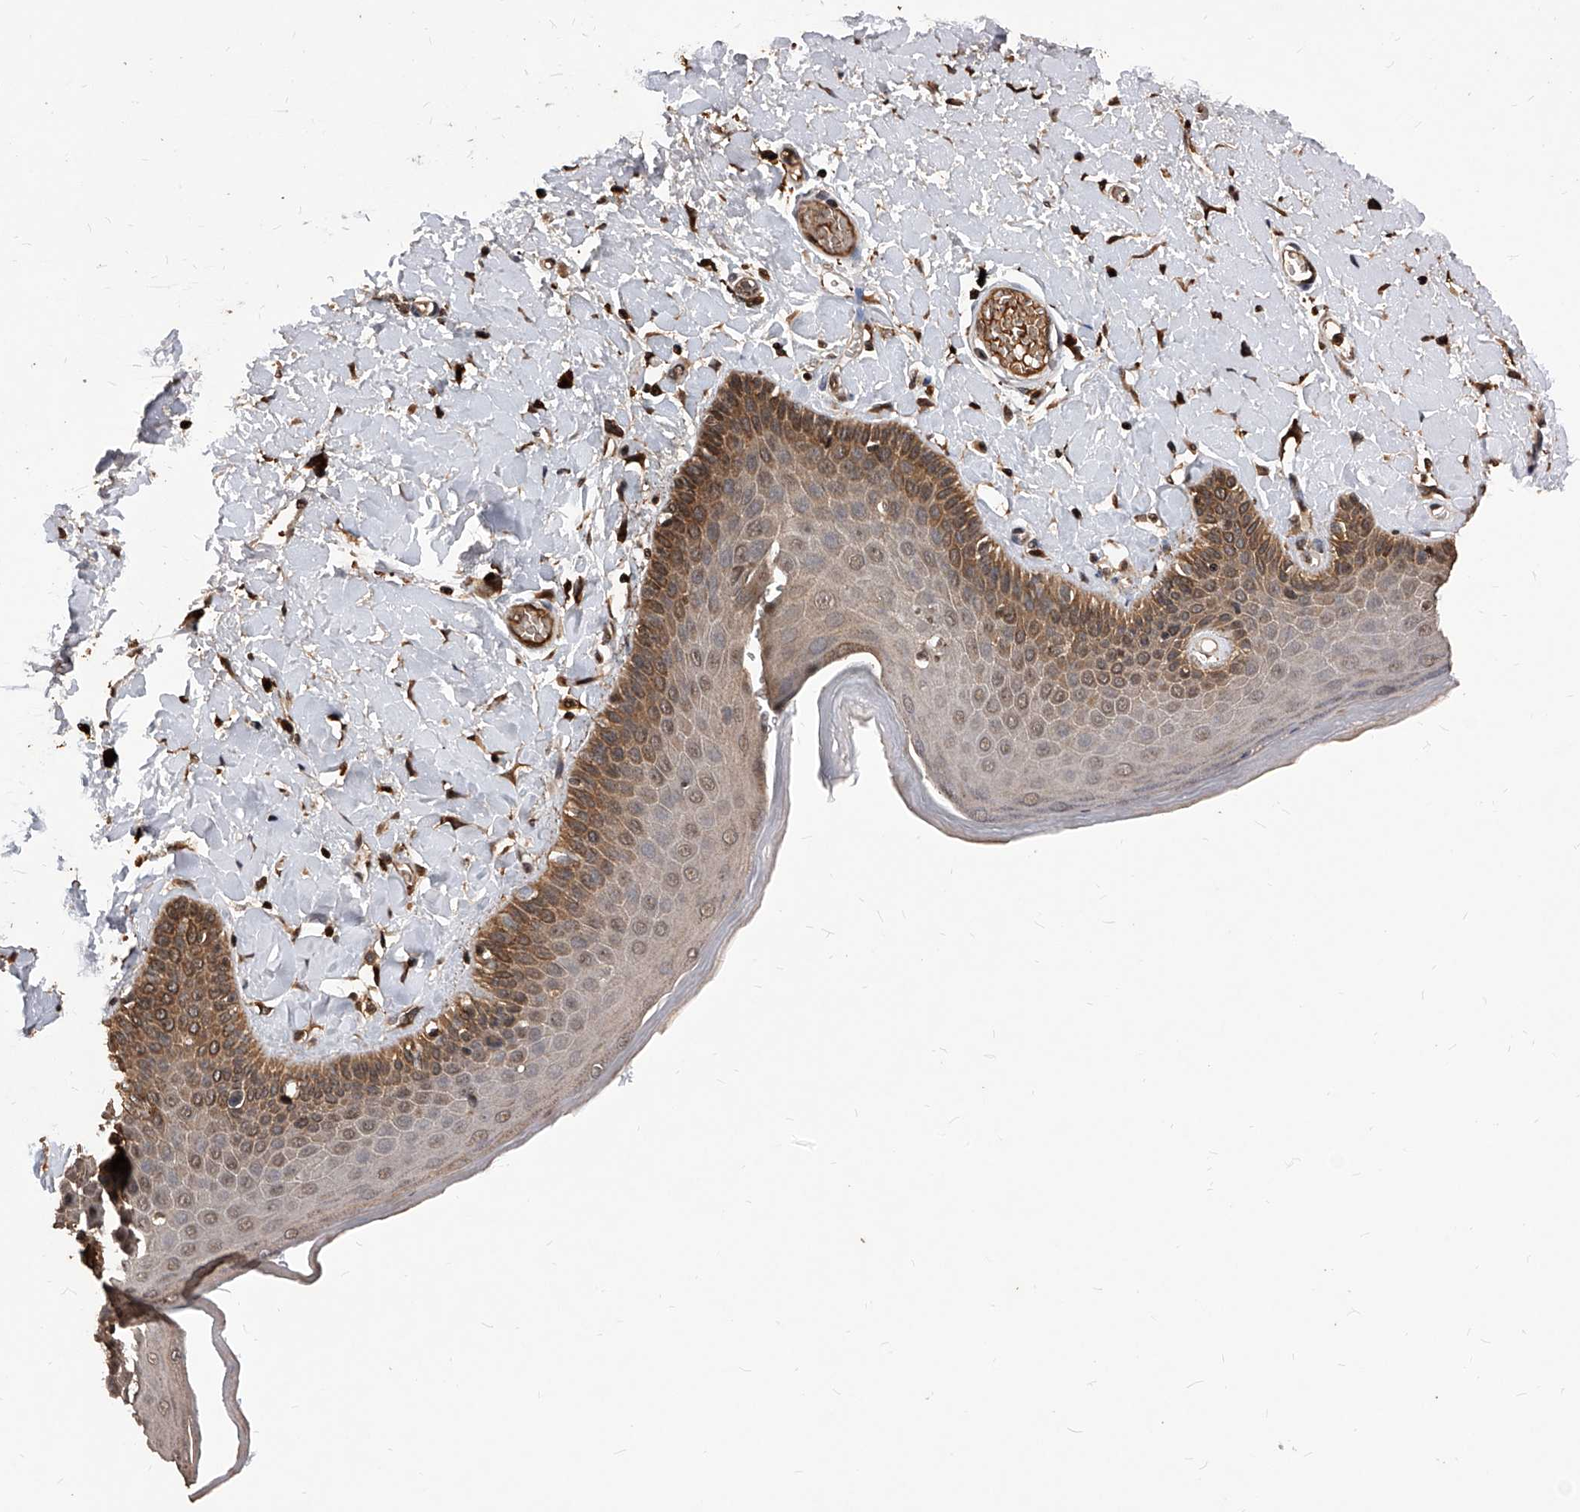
{"staining": {"intensity": "moderate", "quantity": "25%-75%", "location": "cytoplasmic/membranous,nuclear"}, "tissue": "skin", "cell_type": "Epidermal cells", "image_type": "normal", "snomed": [{"axis": "morphology", "description": "Normal tissue, NOS"}, {"axis": "topography", "description": "Anal"}], "caption": "High-magnification brightfield microscopy of benign skin stained with DAB (3,3'-diaminobenzidine) (brown) and counterstained with hematoxylin (blue). epidermal cells exhibit moderate cytoplasmic/membranous,nuclear positivity is present in about25%-75% of cells.", "gene": "ID1", "patient": {"sex": "male", "age": 69}}